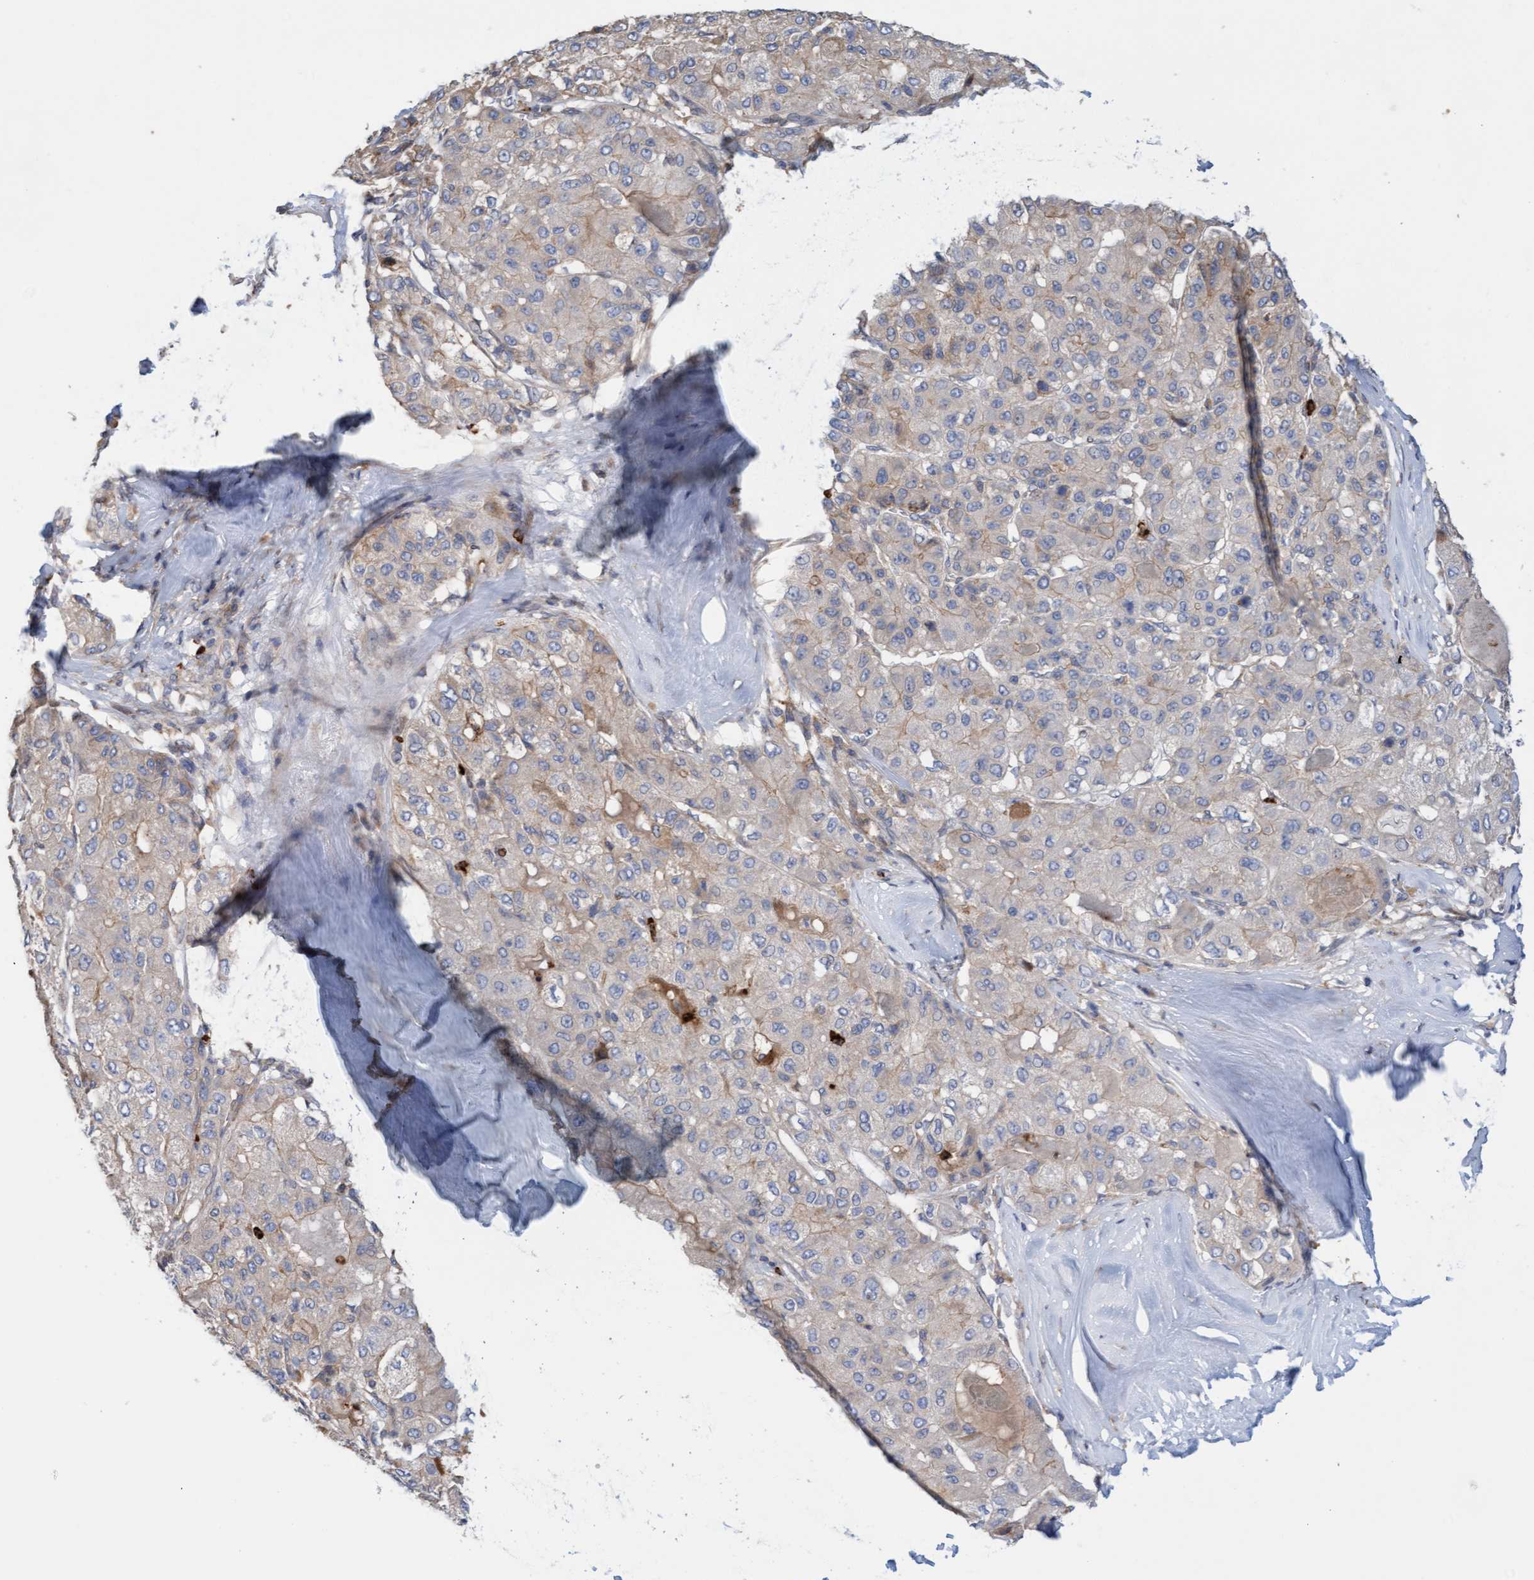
{"staining": {"intensity": "weak", "quantity": "<25%", "location": "cytoplasmic/membranous"}, "tissue": "liver cancer", "cell_type": "Tumor cells", "image_type": "cancer", "snomed": [{"axis": "morphology", "description": "Carcinoma, Hepatocellular, NOS"}, {"axis": "topography", "description": "Liver"}], "caption": "Immunohistochemistry (IHC) of human liver cancer shows no staining in tumor cells.", "gene": "MMP8", "patient": {"sex": "male", "age": 80}}